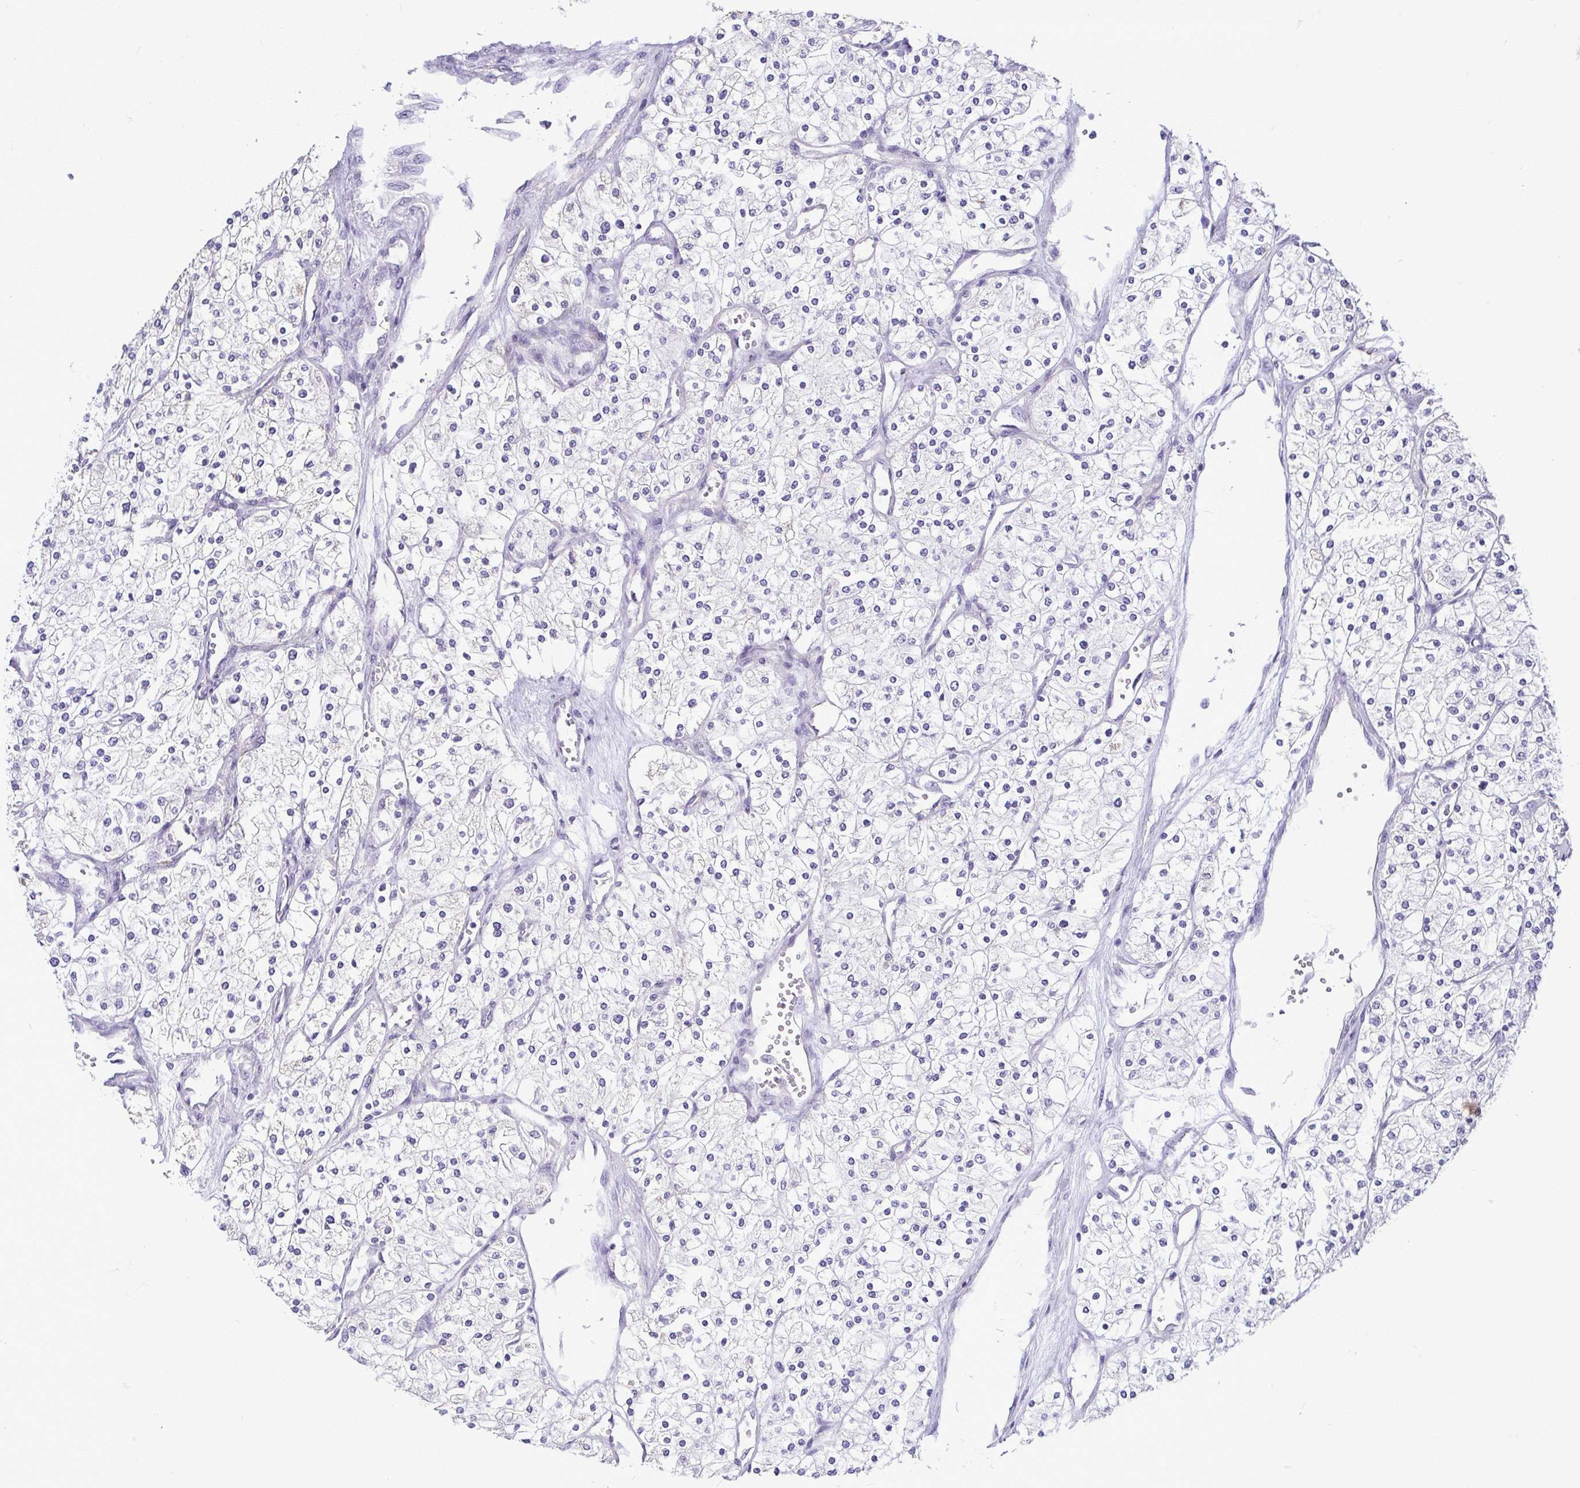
{"staining": {"intensity": "negative", "quantity": "none", "location": "none"}, "tissue": "renal cancer", "cell_type": "Tumor cells", "image_type": "cancer", "snomed": [{"axis": "morphology", "description": "Adenocarcinoma, NOS"}, {"axis": "topography", "description": "Kidney"}], "caption": "The image exhibits no significant expression in tumor cells of renal adenocarcinoma.", "gene": "CASP14", "patient": {"sex": "male", "age": 80}}